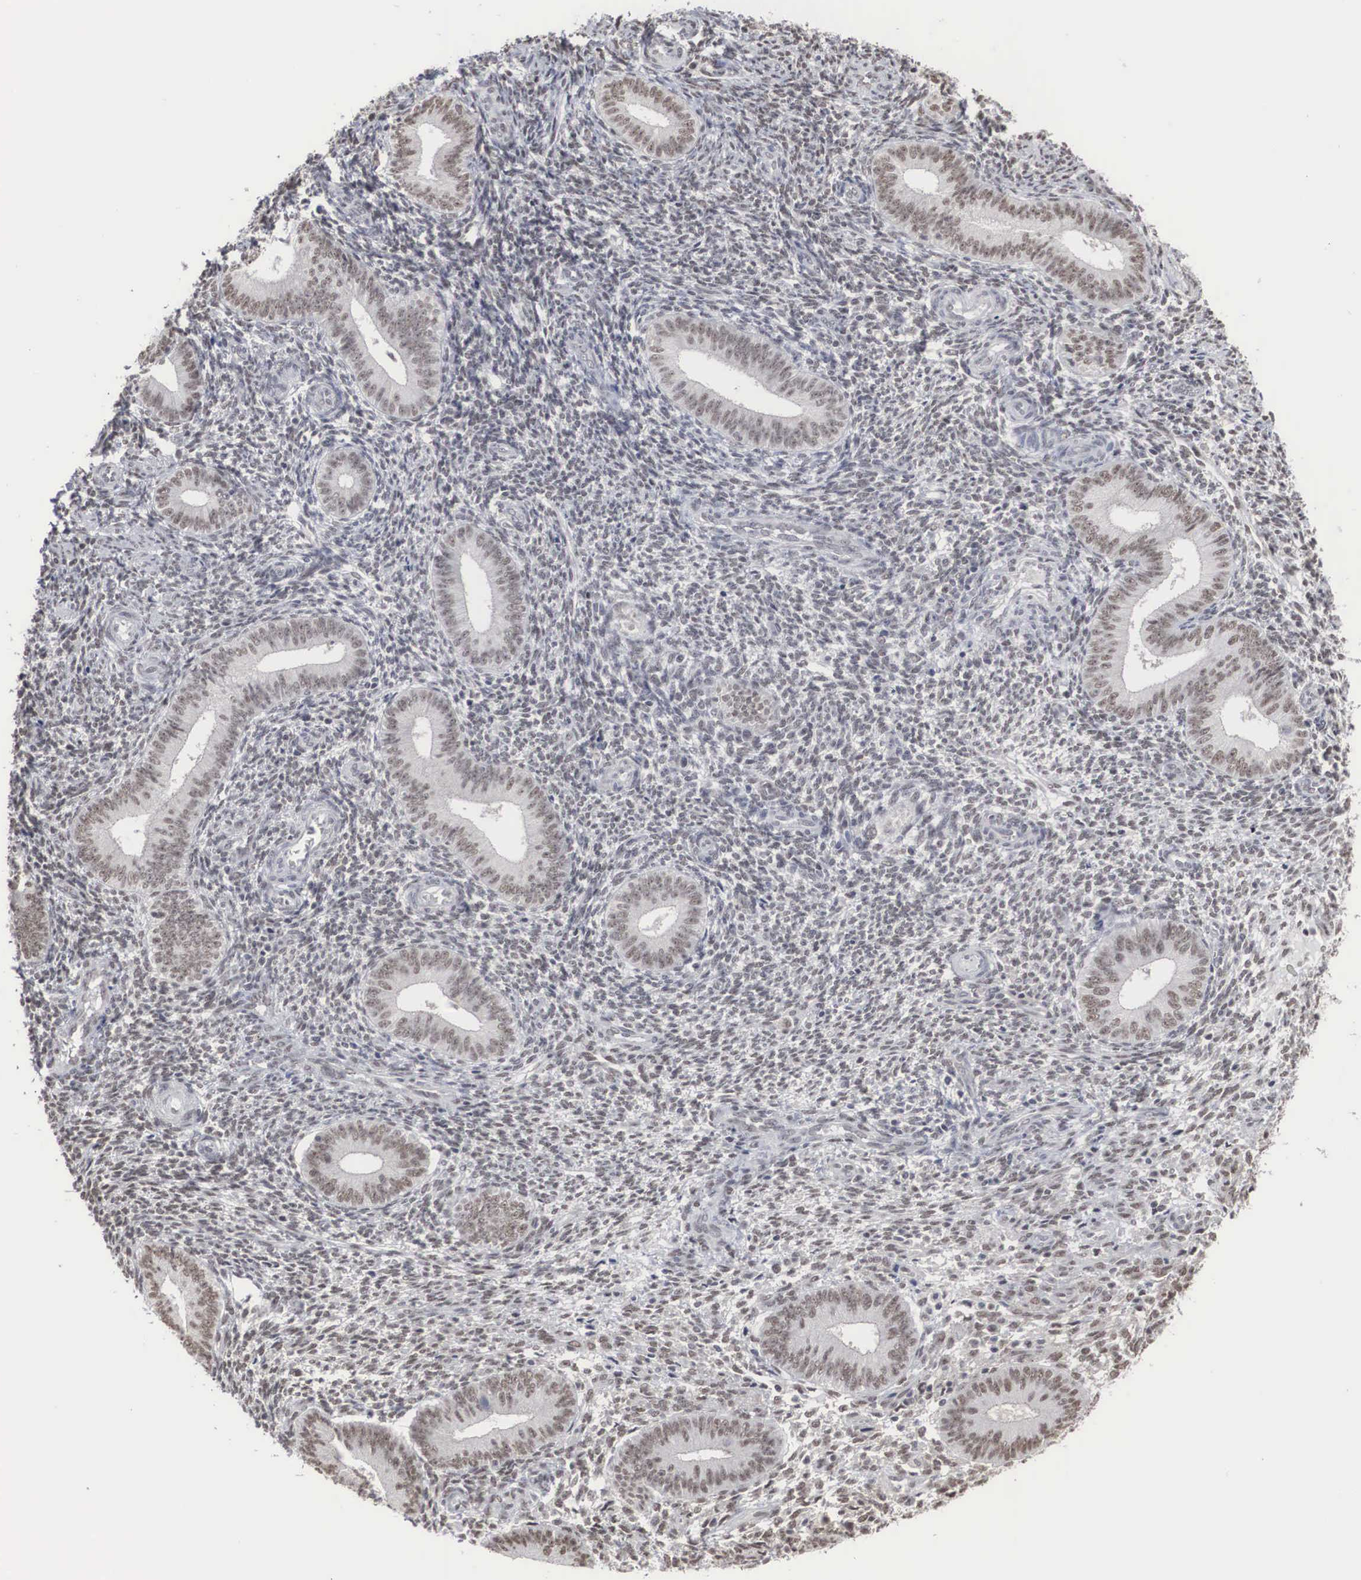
{"staining": {"intensity": "negative", "quantity": "none", "location": "none"}, "tissue": "endometrium", "cell_type": "Cells in endometrial stroma", "image_type": "normal", "snomed": [{"axis": "morphology", "description": "Normal tissue, NOS"}, {"axis": "topography", "description": "Endometrium"}], "caption": "The photomicrograph displays no significant staining in cells in endometrial stroma of endometrium. The staining is performed using DAB brown chromogen with nuclei counter-stained in using hematoxylin.", "gene": "AUTS2", "patient": {"sex": "female", "age": 35}}